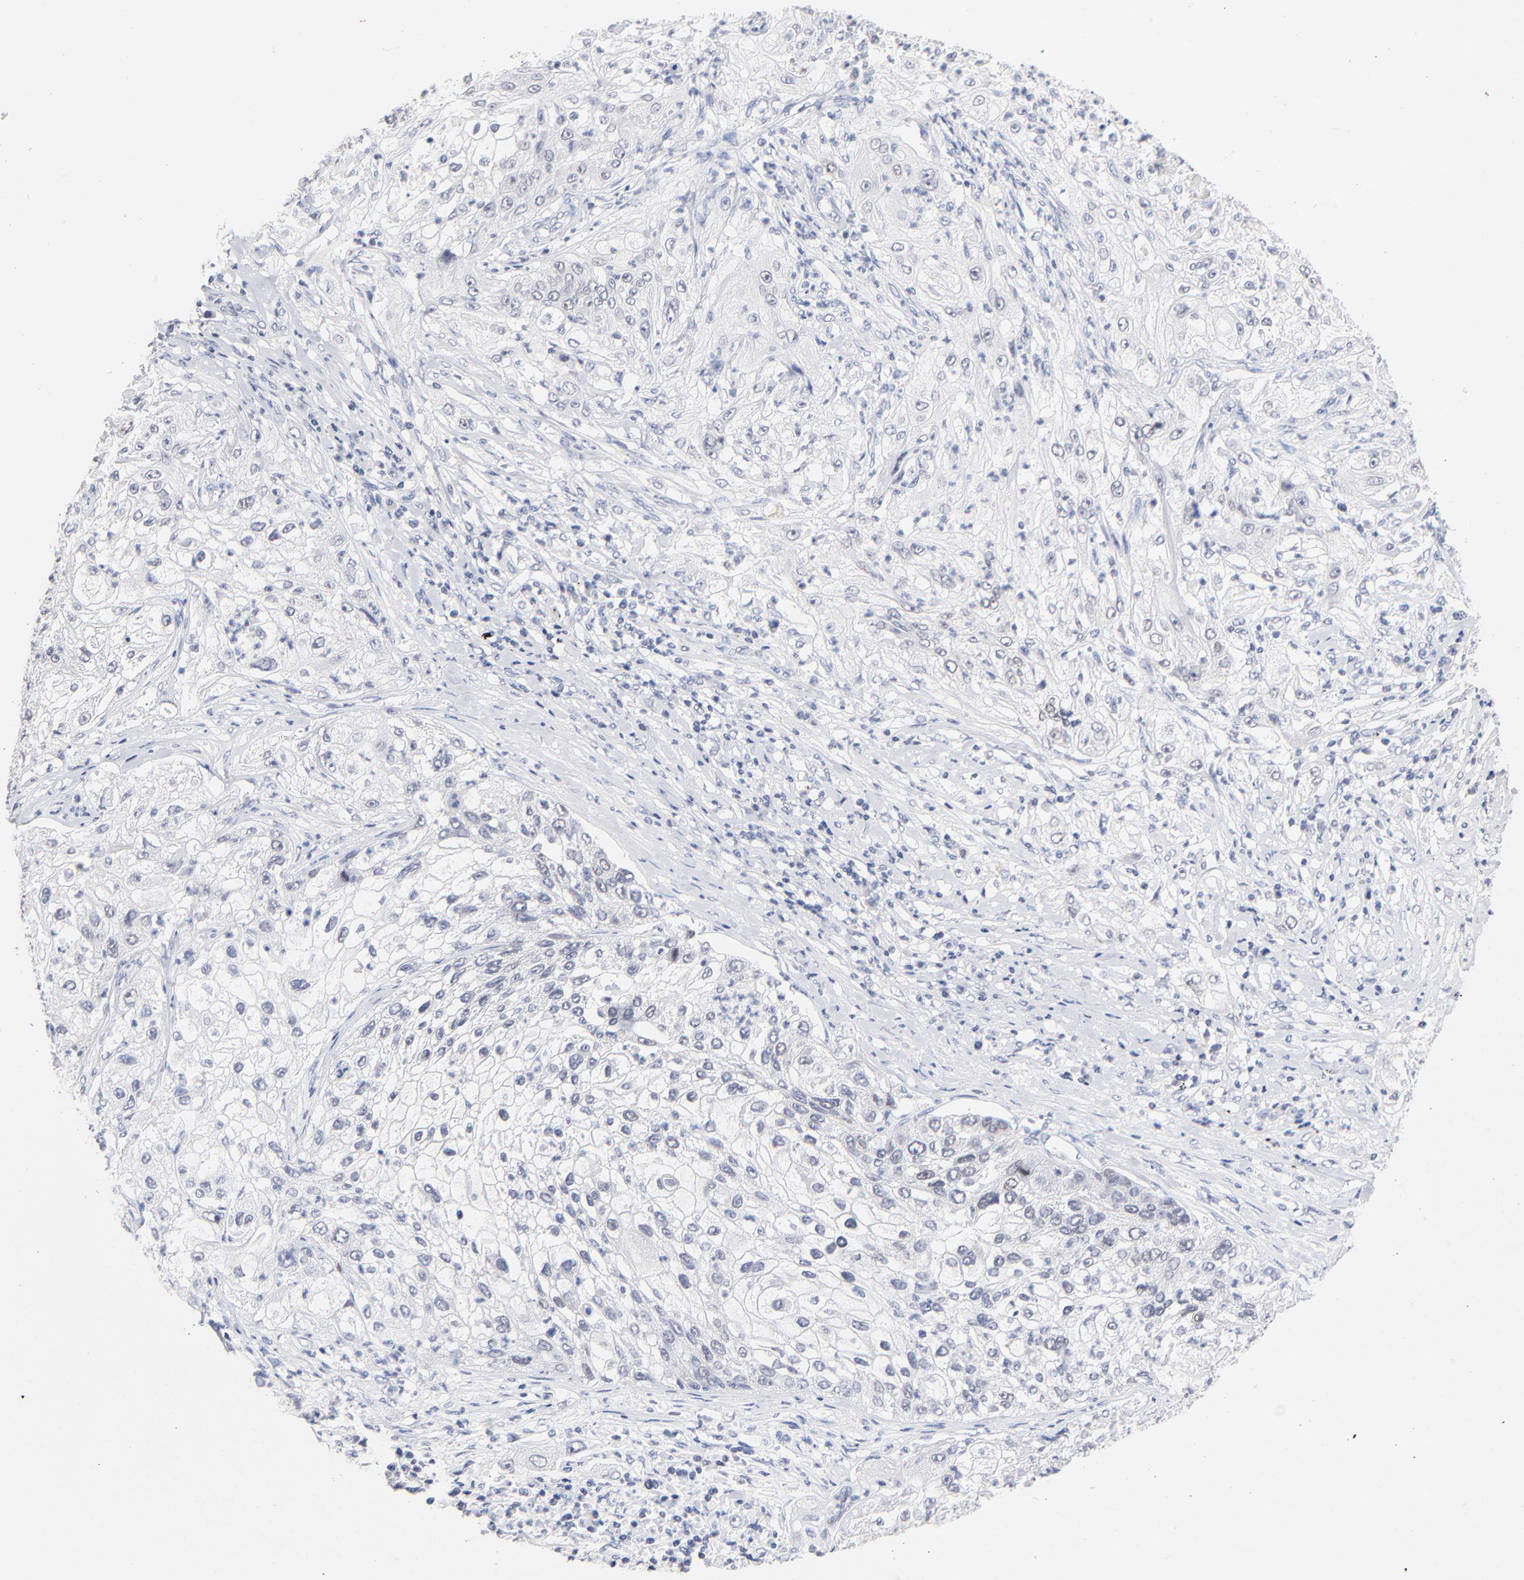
{"staining": {"intensity": "negative", "quantity": "none", "location": "none"}, "tissue": "lung cancer", "cell_type": "Tumor cells", "image_type": "cancer", "snomed": [{"axis": "morphology", "description": "Inflammation, NOS"}, {"axis": "morphology", "description": "Squamous cell carcinoma, NOS"}, {"axis": "topography", "description": "Lymph node"}, {"axis": "topography", "description": "Soft tissue"}, {"axis": "topography", "description": "Lung"}], "caption": "Immunohistochemical staining of lung cancer demonstrates no significant expression in tumor cells. Brightfield microscopy of IHC stained with DAB (3,3'-diaminobenzidine) (brown) and hematoxylin (blue), captured at high magnification.", "gene": "ORC2", "patient": {"sex": "male", "age": 66}}